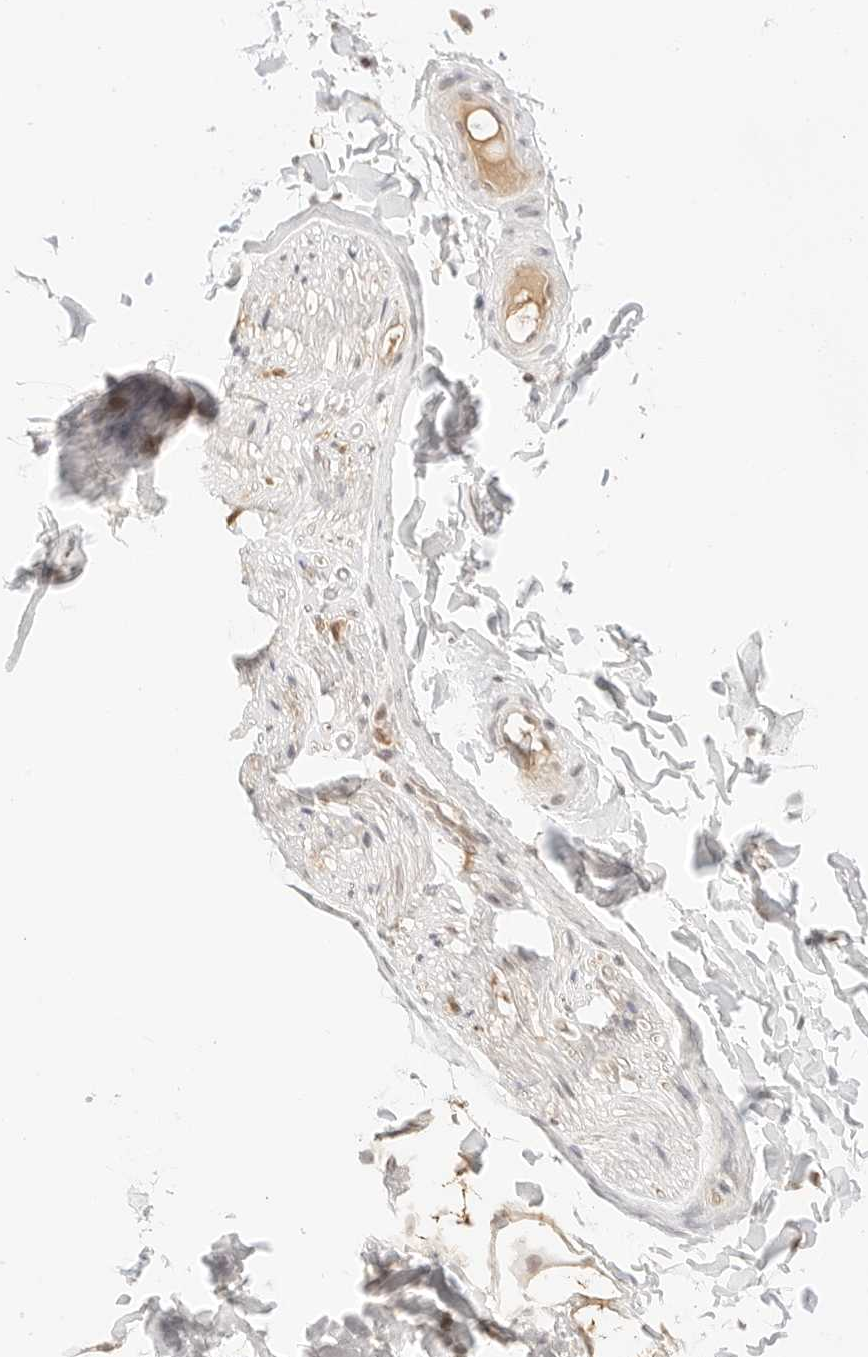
{"staining": {"intensity": "negative", "quantity": "none", "location": "none"}, "tissue": "adipose tissue", "cell_type": "Adipocytes", "image_type": "normal", "snomed": [{"axis": "morphology", "description": "Normal tissue, NOS"}, {"axis": "topography", "description": "Adipose tissue"}, {"axis": "topography", "description": "Vascular tissue"}, {"axis": "topography", "description": "Peripheral nerve tissue"}], "caption": "Immunohistochemistry (IHC) of benign adipose tissue demonstrates no expression in adipocytes.", "gene": "SEPTIN4", "patient": {"sex": "male", "age": 25}}